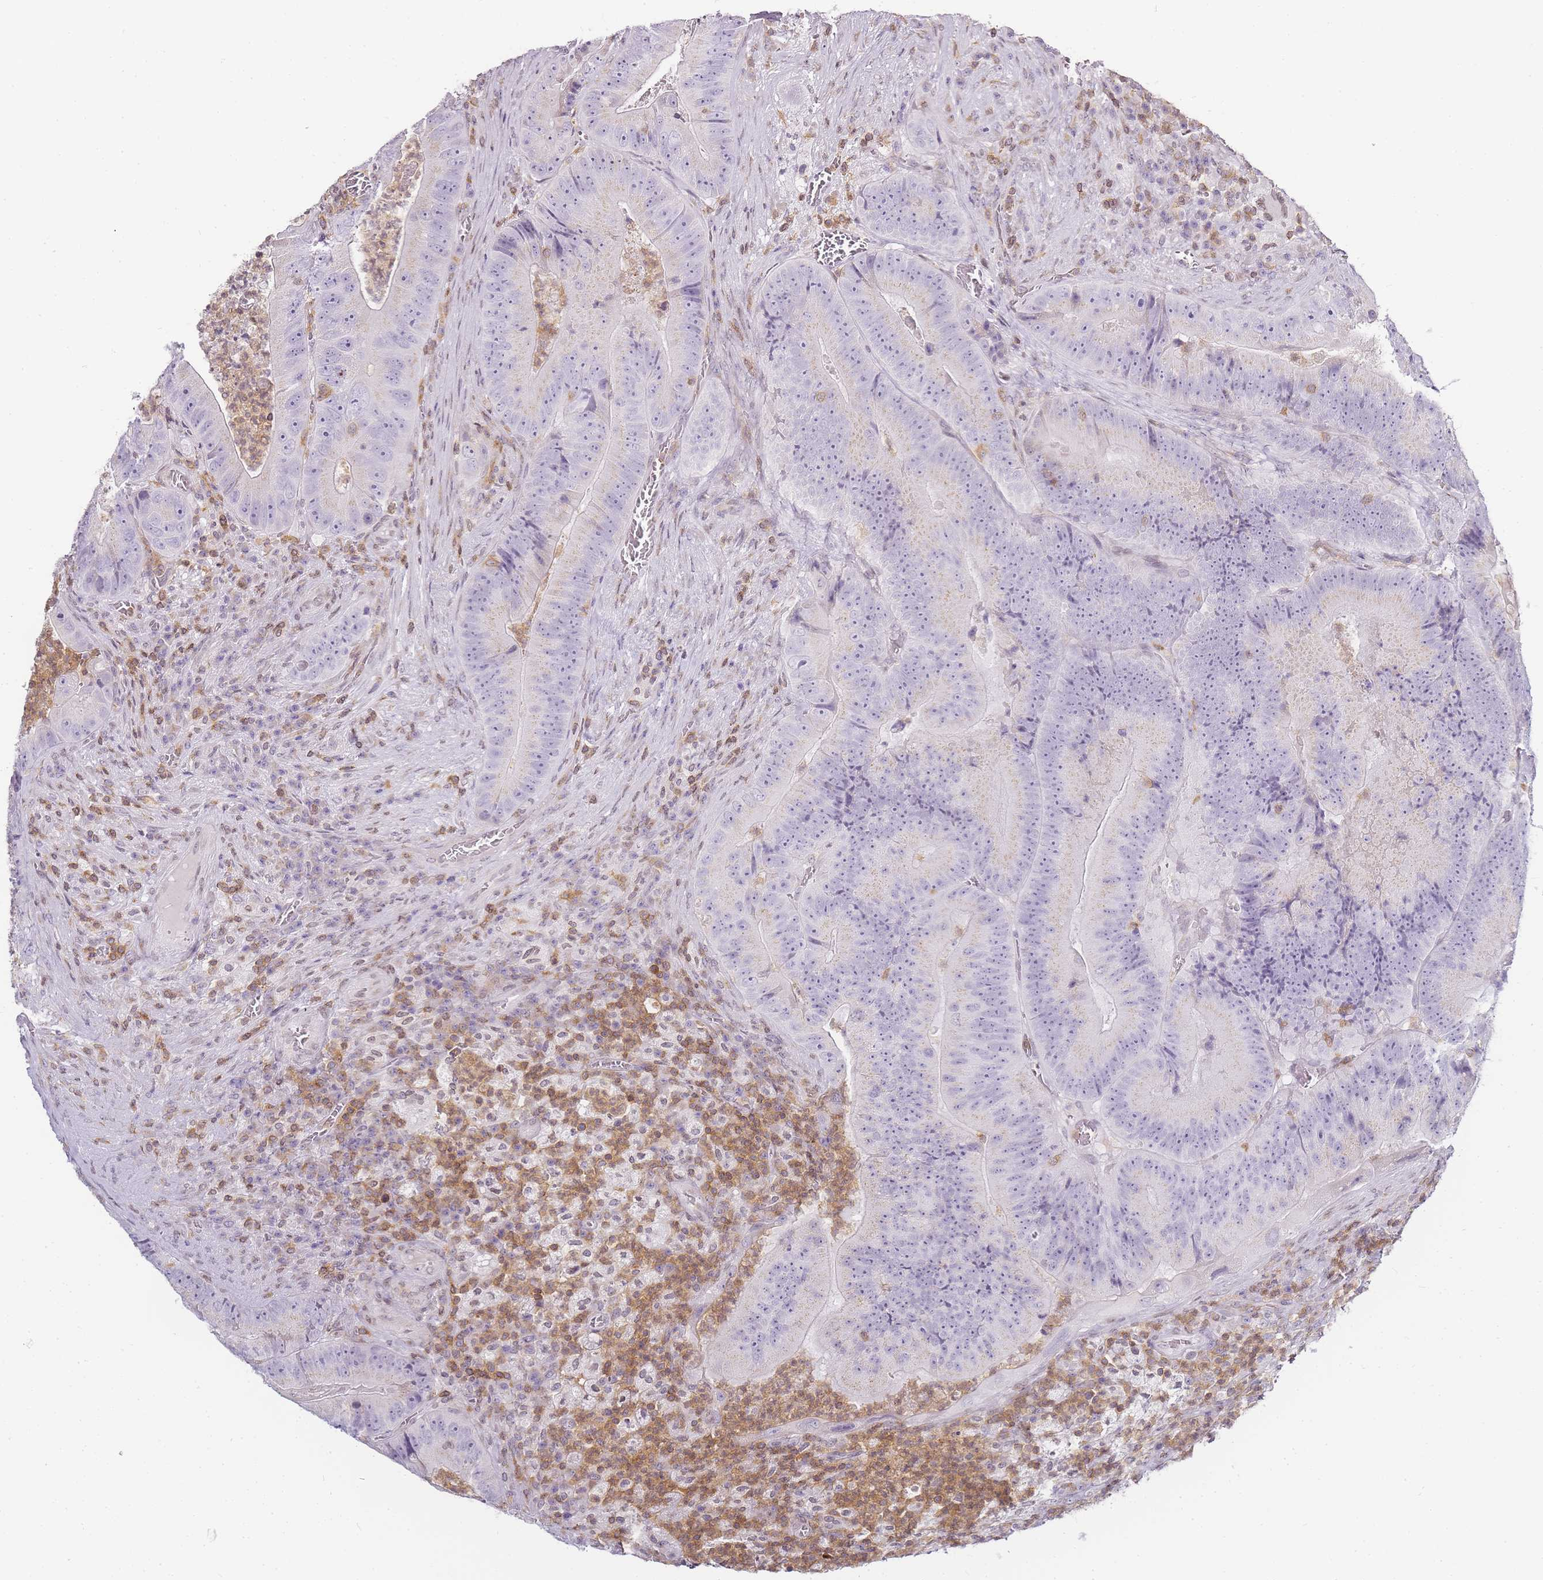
{"staining": {"intensity": "negative", "quantity": "none", "location": "none"}, "tissue": "colorectal cancer", "cell_type": "Tumor cells", "image_type": "cancer", "snomed": [{"axis": "morphology", "description": "Adenocarcinoma, NOS"}, {"axis": "topography", "description": "Colon"}], "caption": "A high-resolution micrograph shows immunohistochemistry staining of colorectal cancer, which displays no significant positivity in tumor cells. (IHC, brightfield microscopy, high magnification).", "gene": "JAKMIP1", "patient": {"sex": "female", "age": 86}}